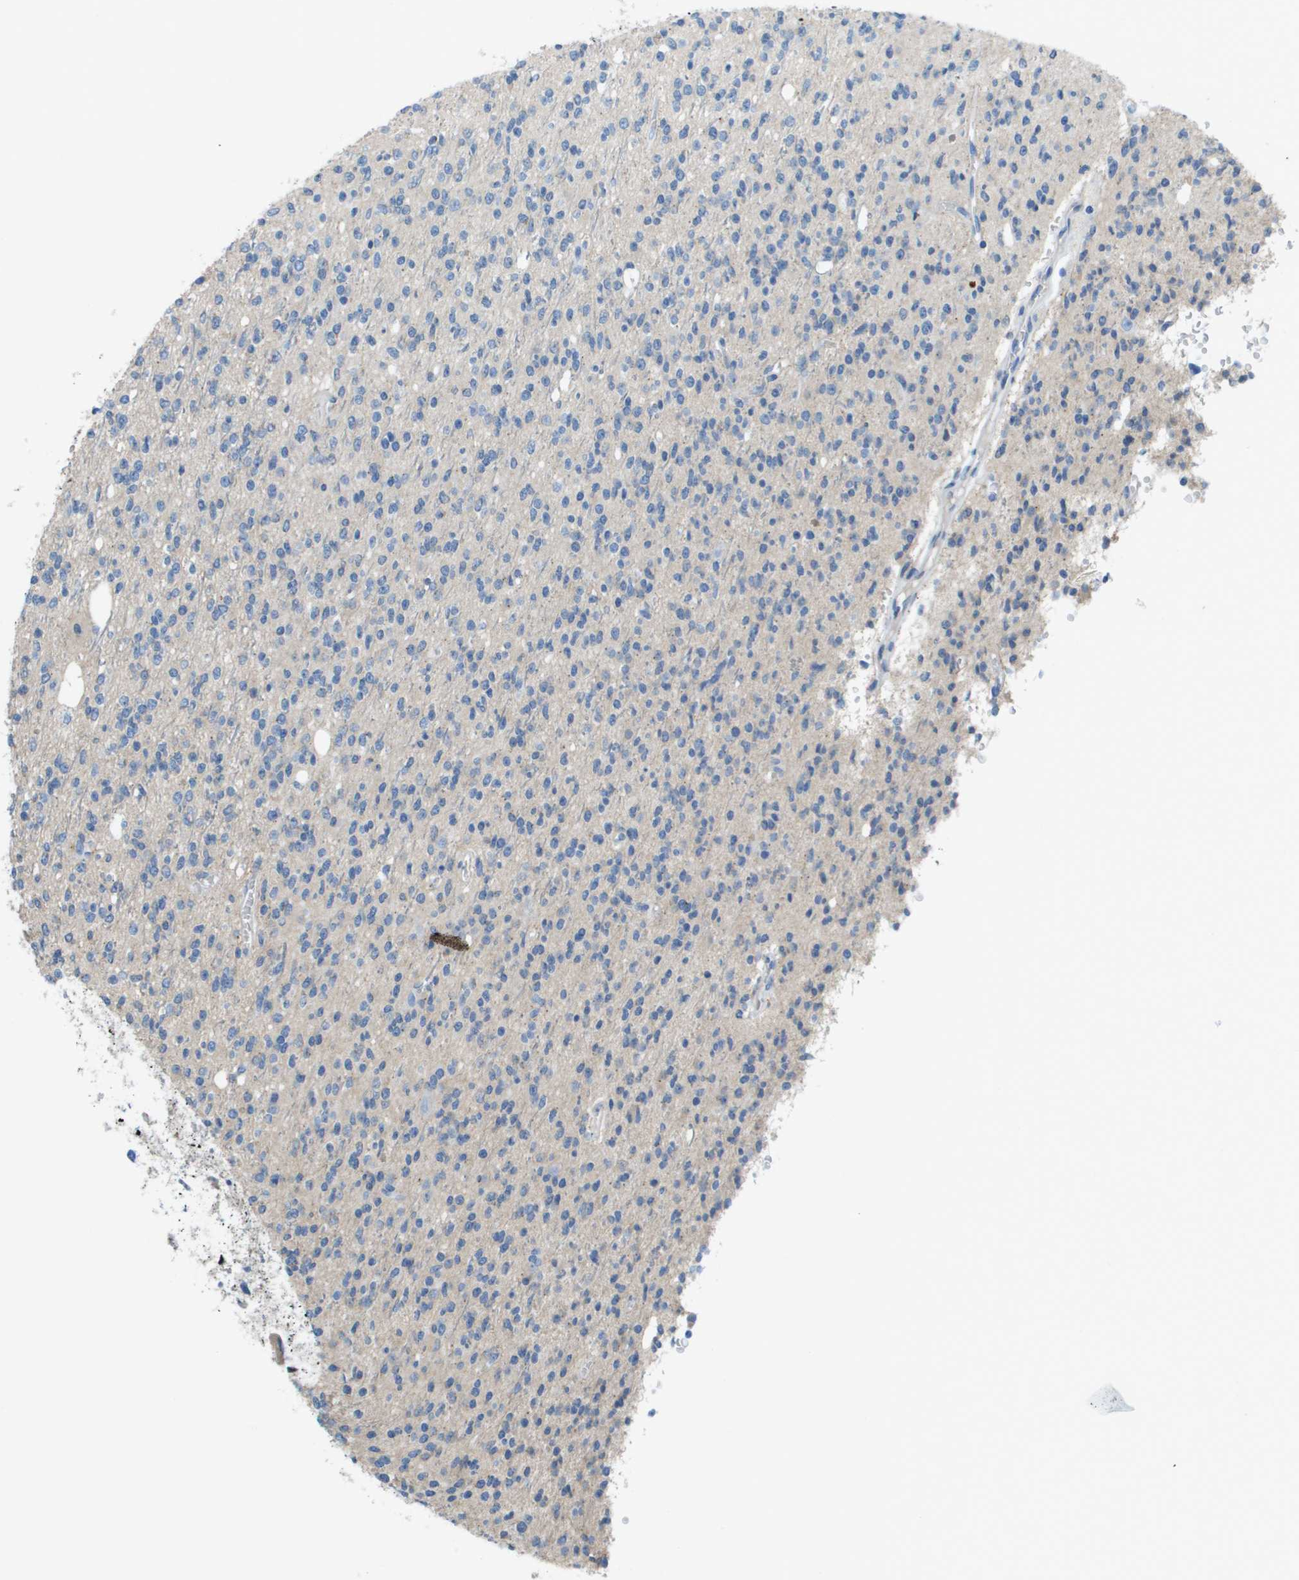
{"staining": {"intensity": "negative", "quantity": "none", "location": "none"}, "tissue": "glioma", "cell_type": "Tumor cells", "image_type": "cancer", "snomed": [{"axis": "morphology", "description": "Glioma, malignant, High grade"}, {"axis": "topography", "description": "Brain"}], "caption": "Malignant high-grade glioma stained for a protein using immunohistochemistry displays no positivity tumor cells.", "gene": "SDC1", "patient": {"sex": "male", "age": 34}}